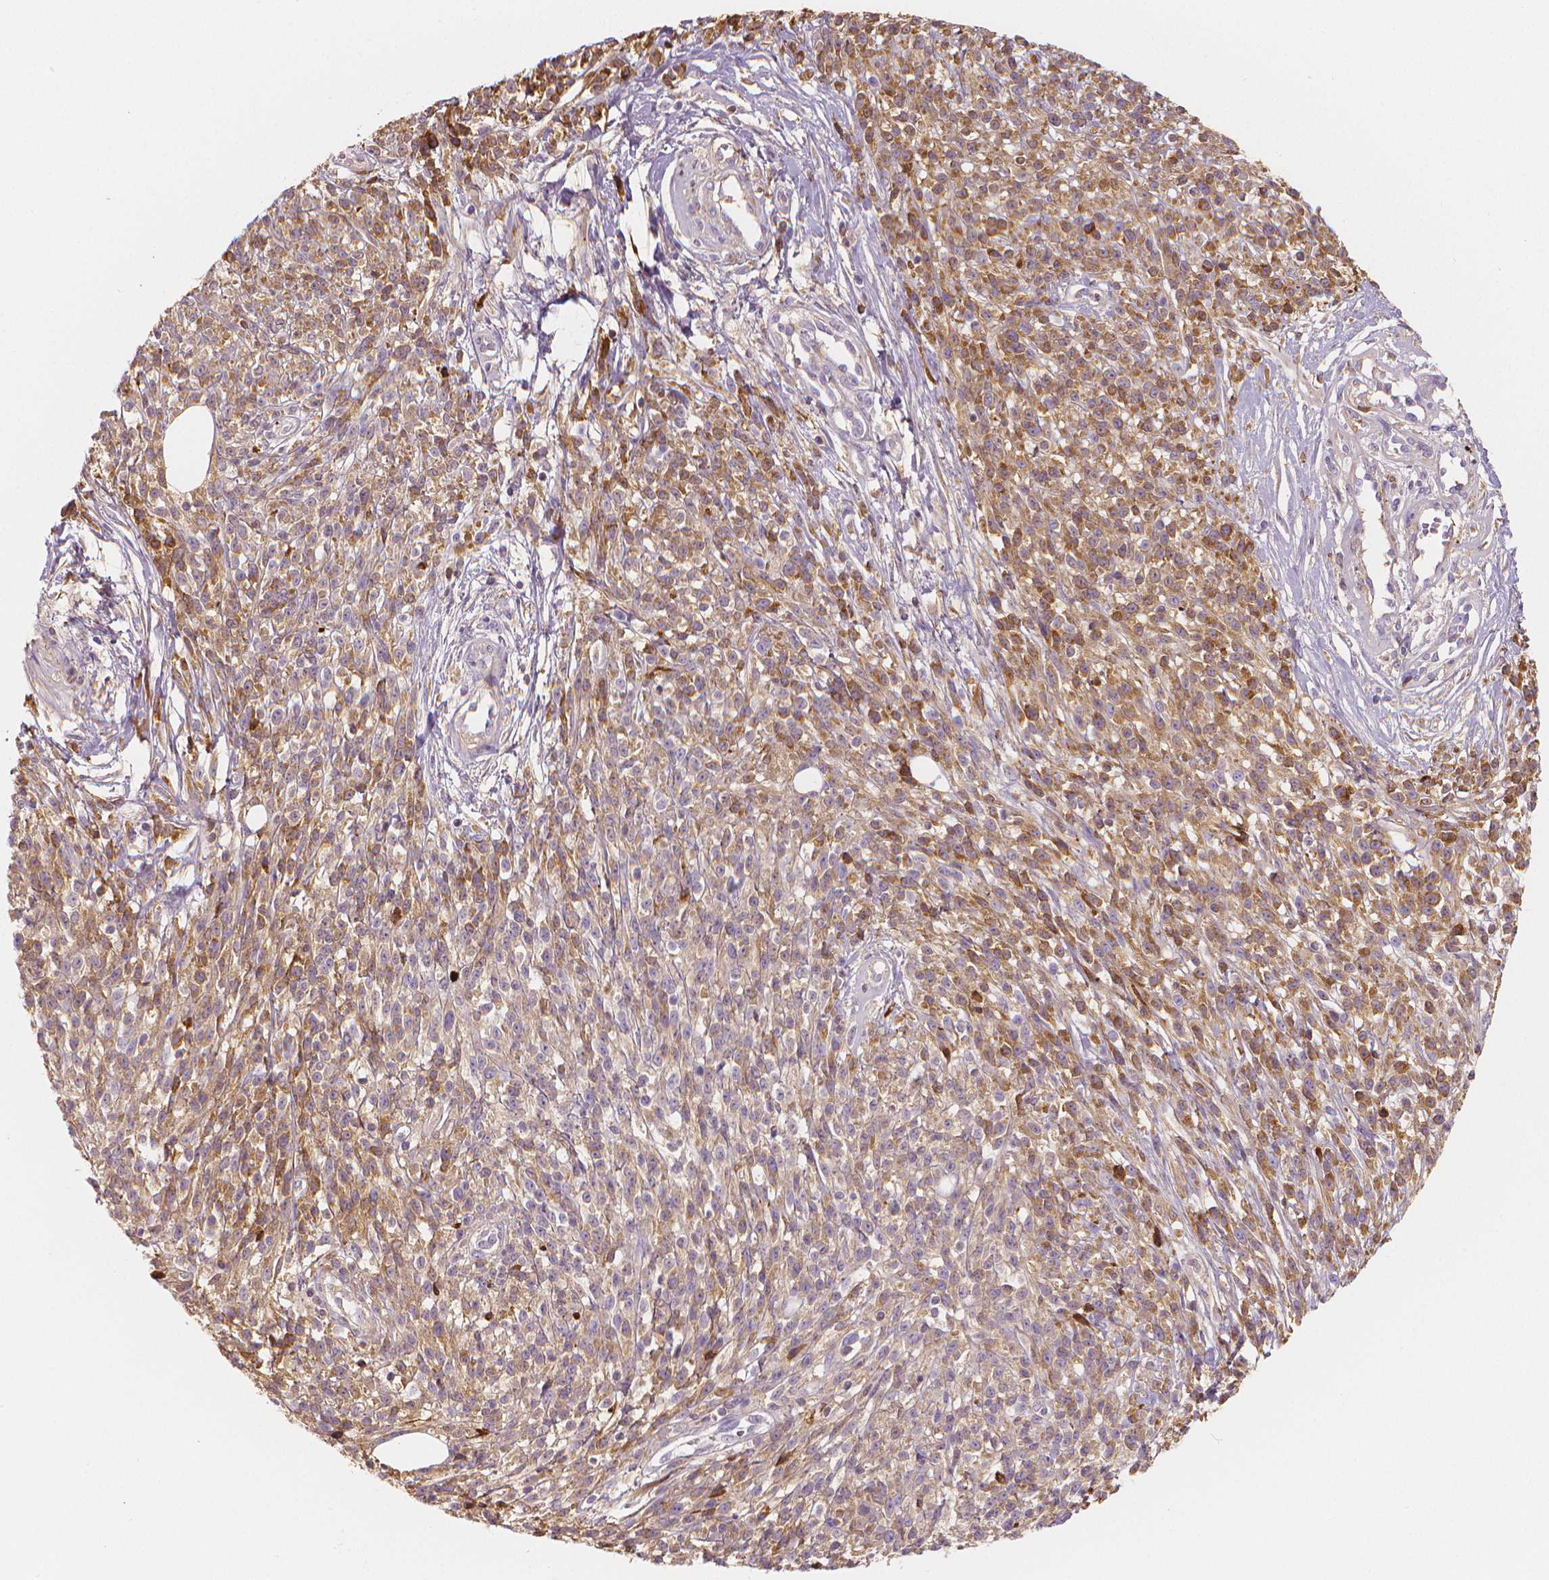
{"staining": {"intensity": "weak", "quantity": ">75%", "location": "cytoplasmic/membranous"}, "tissue": "melanoma", "cell_type": "Tumor cells", "image_type": "cancer", "snomed": [{"axis": "morphology", "description": "Malignant melanoma, NOS"}, {"axis": "topography", "description": "Skin"}, {"axis": "topography", "description": "Skin of trunk"}], "caption": "IHC image of neoplastic tissue: malignant melanoma stained using immunohistochemistry reveals low levels of weak protein expression localized specifically in the cytoplasmic/membranous of tumor cells, appearing as a cytoplasmic/membranous brown color.", "gene": "APOA4", "patient": {"sex": "male", "age": 74}}